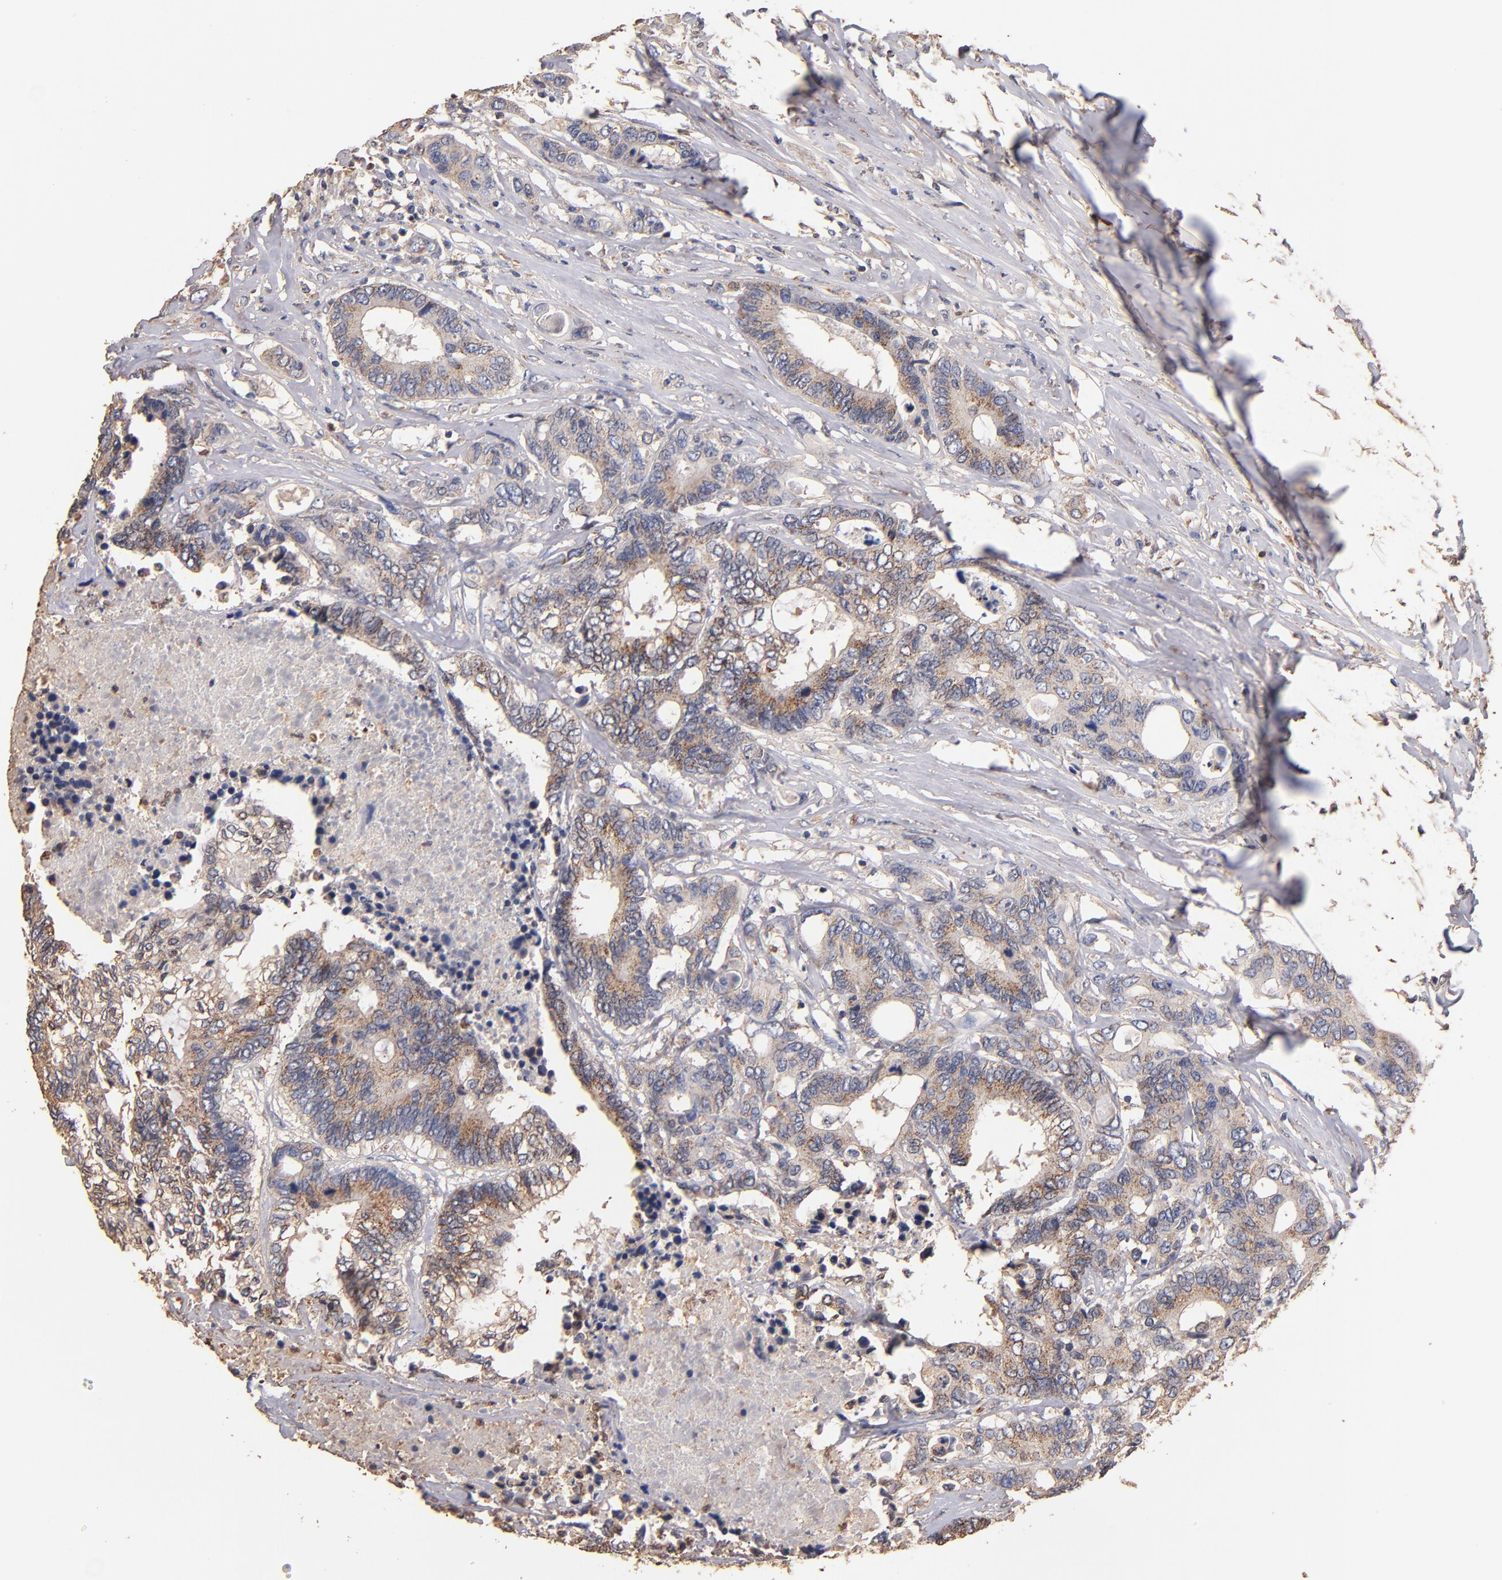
{"staining": {"intensity": "weak", "quantity": ">75%", "location": "cytoplasmic/membranous"}, "tissue": "colorectal cancer", "cell_type": "Tumor cells", "image_type": "cancer", "snomed": [{"axis": "morphology", "description": "Adenocarcinoma, NOS"}, {"axis": "topography", "description": "Rectum"}], "caption": "A brown stain shows weak cytoplasmic/membranous expression of a protein in colorectal cancer (adenocarcinoma) tumor cells.", "gene": "RO60", "patient": {"sex": "male", "age": 55}}